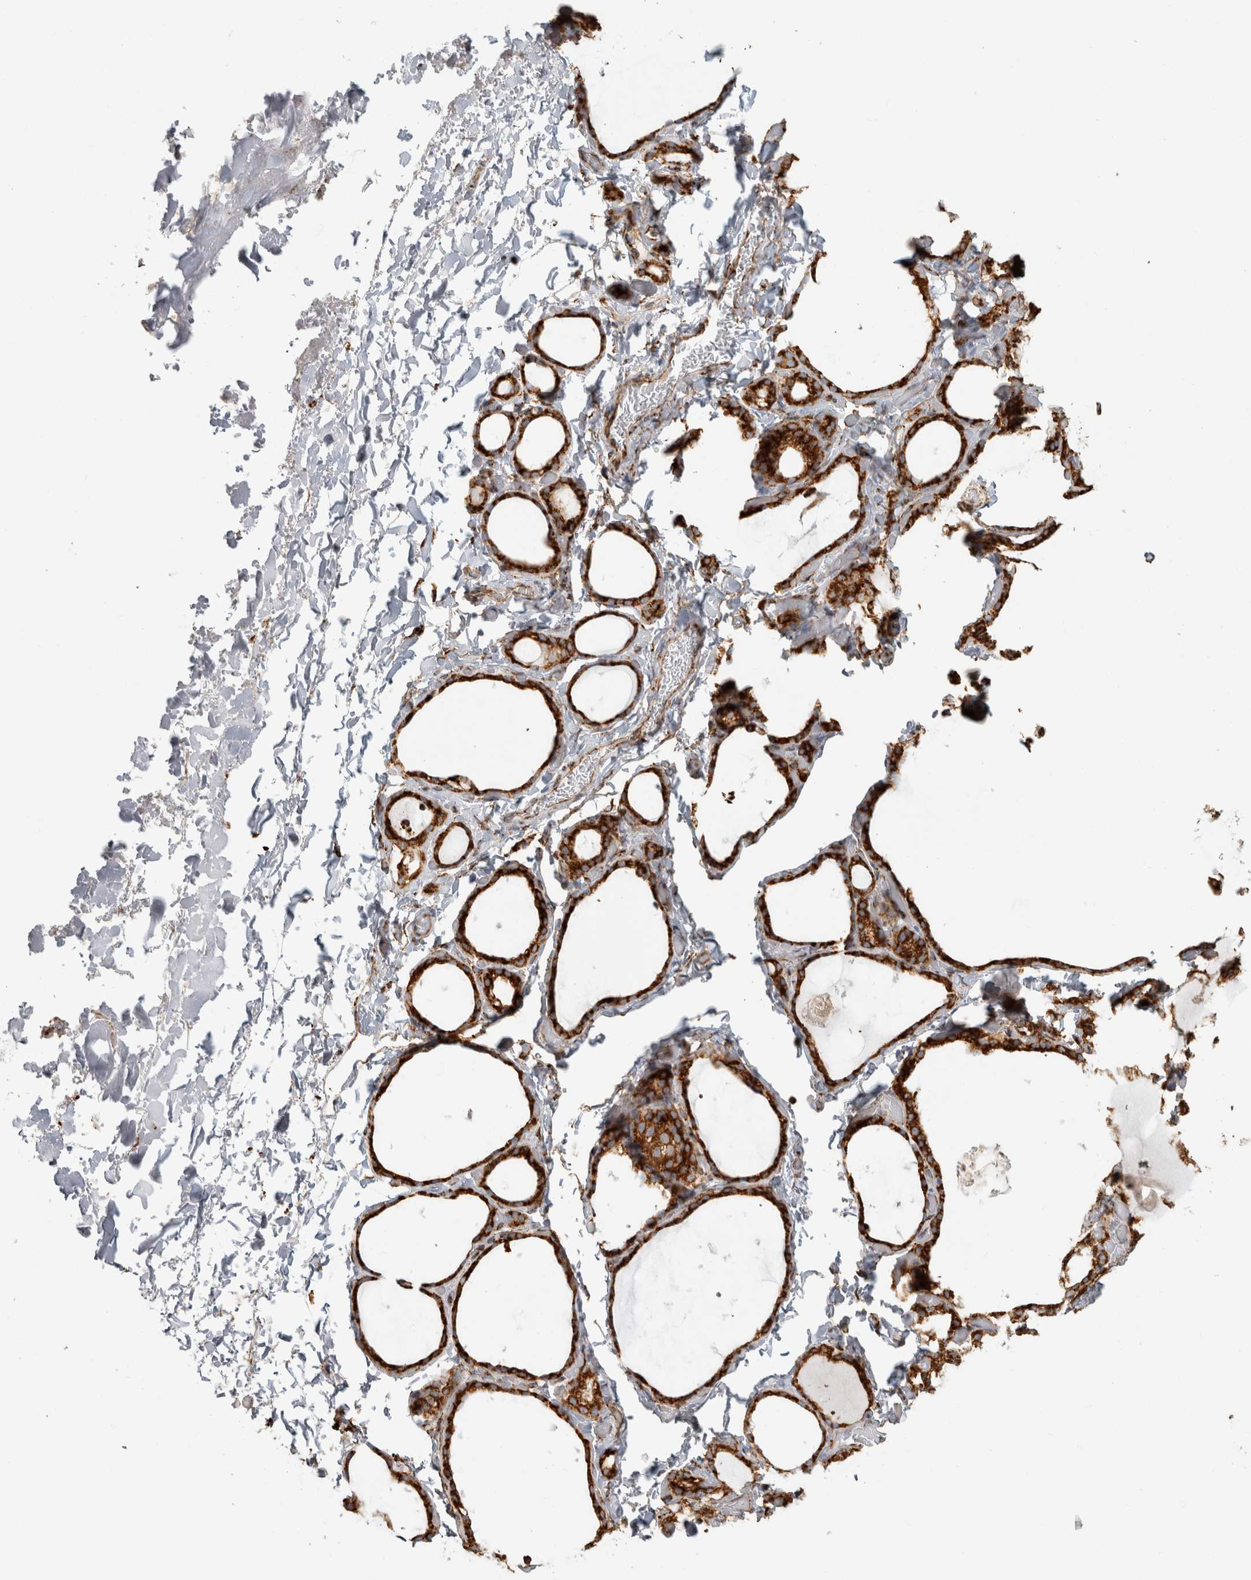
{"staining": {"intensity": "strong", "quantity": ">75%", "location": "cytoplasmic/membranous"}, "tissue": "thyroid gland", "cell_type": "Glandular cells", "image_type": "normal", "snomed": [{"axis": "morphology", "description": "Normal tissue, NOS"}, {"axis": "topography", "description": "Thyroid gland"}], "caption": "Protein staining by IHC exhibits strong cytoplasmic/membranous expression in approximately >75% of glandular cells in benign thyroid gland.", "gene": "OSTN", "patient": {"sex": "female", "age": 44}}